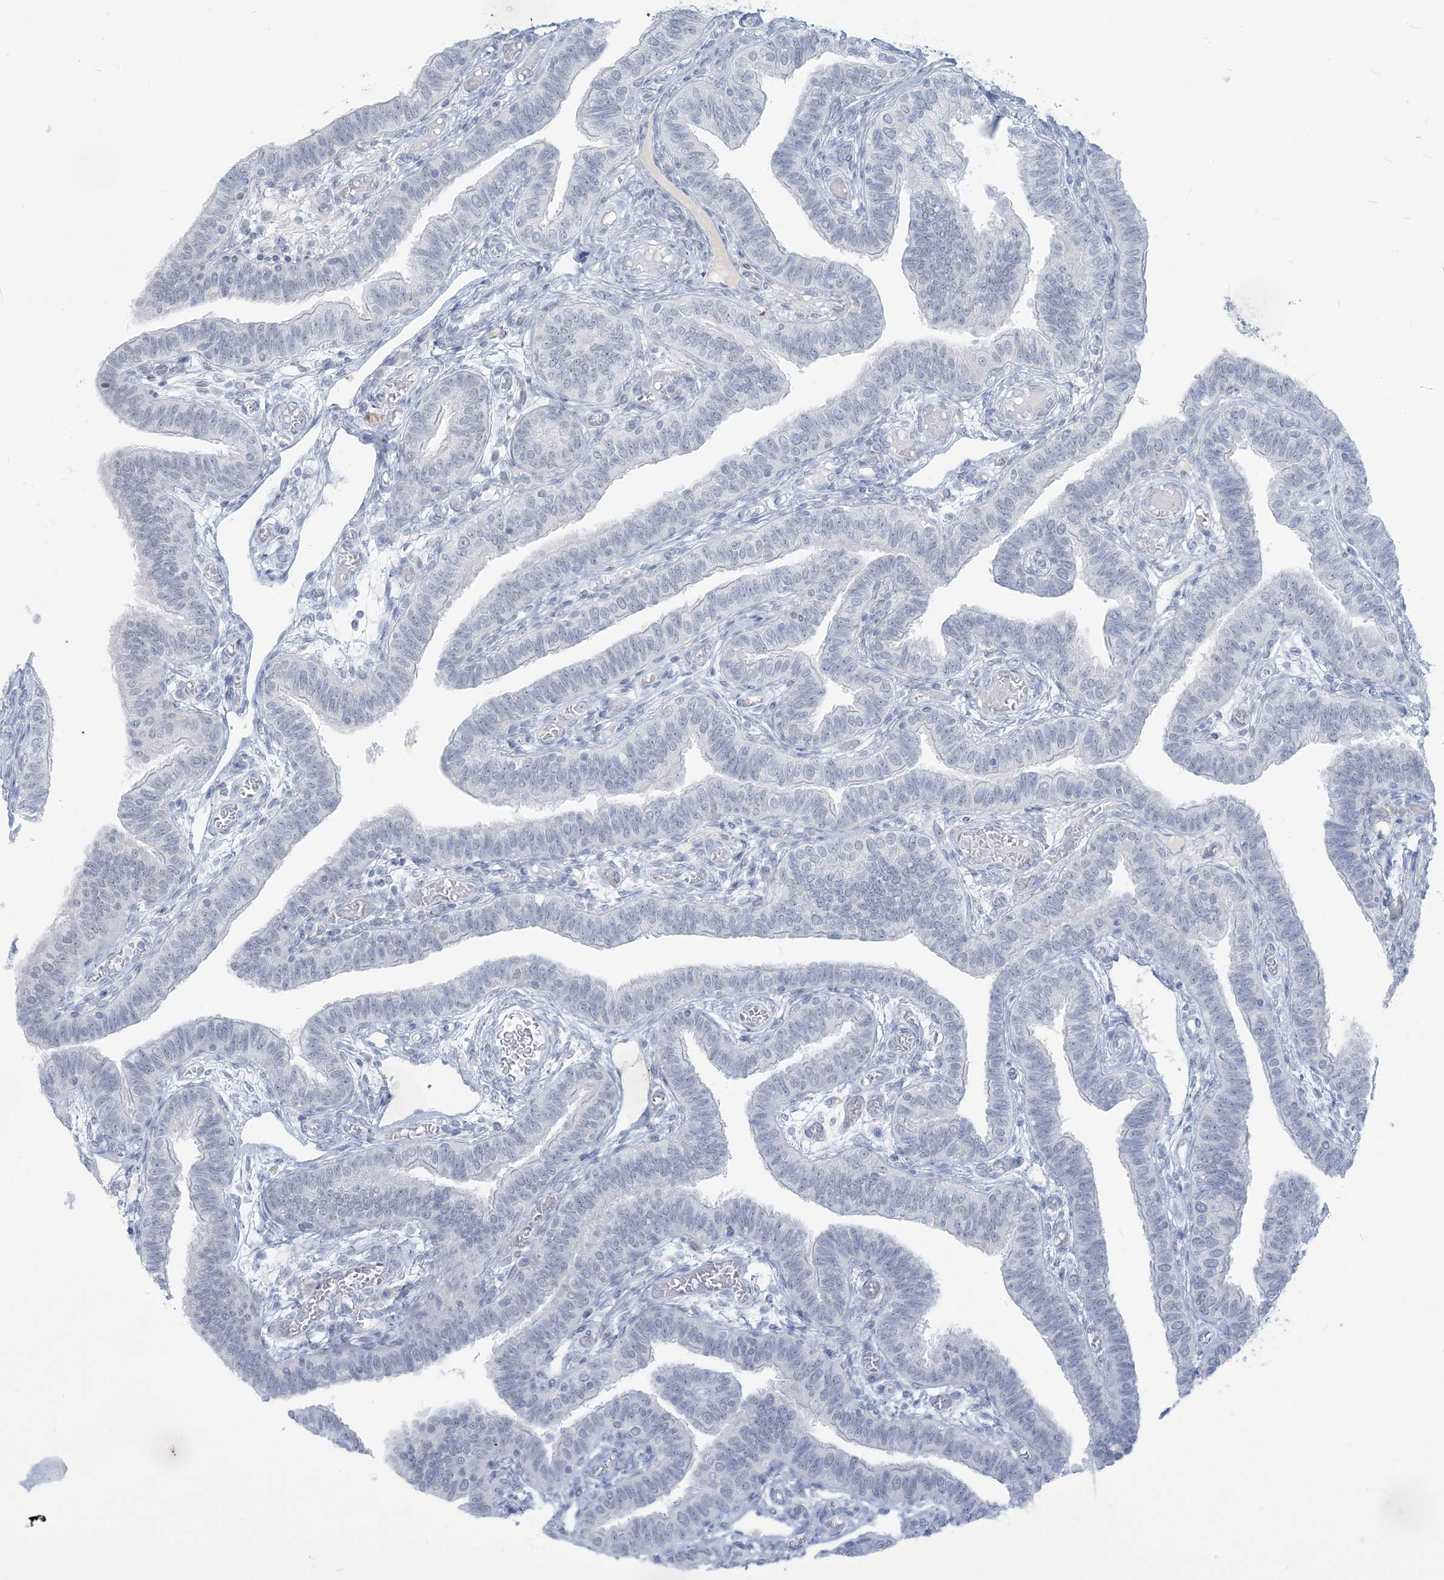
{"staining": {"intensity": "negative", "quantity": "none", "location": "none"}, "tissue": "fallopian tube", "cell_type": "Glandular cells", "image_type": "normal", "snomed": [{"axis": "morphology", "description": "Normal tissue, NOS"}, {"axis": "topography", "description": "Fallopian tube"}], "caption": "Immunohistochemistry photomicrograph of benign human fallopian tube stained for a protein (brown), which exhibits no expression in glandular cells.", "gene": "SCML1", "patient": {"sex": "female", "age": 39}}